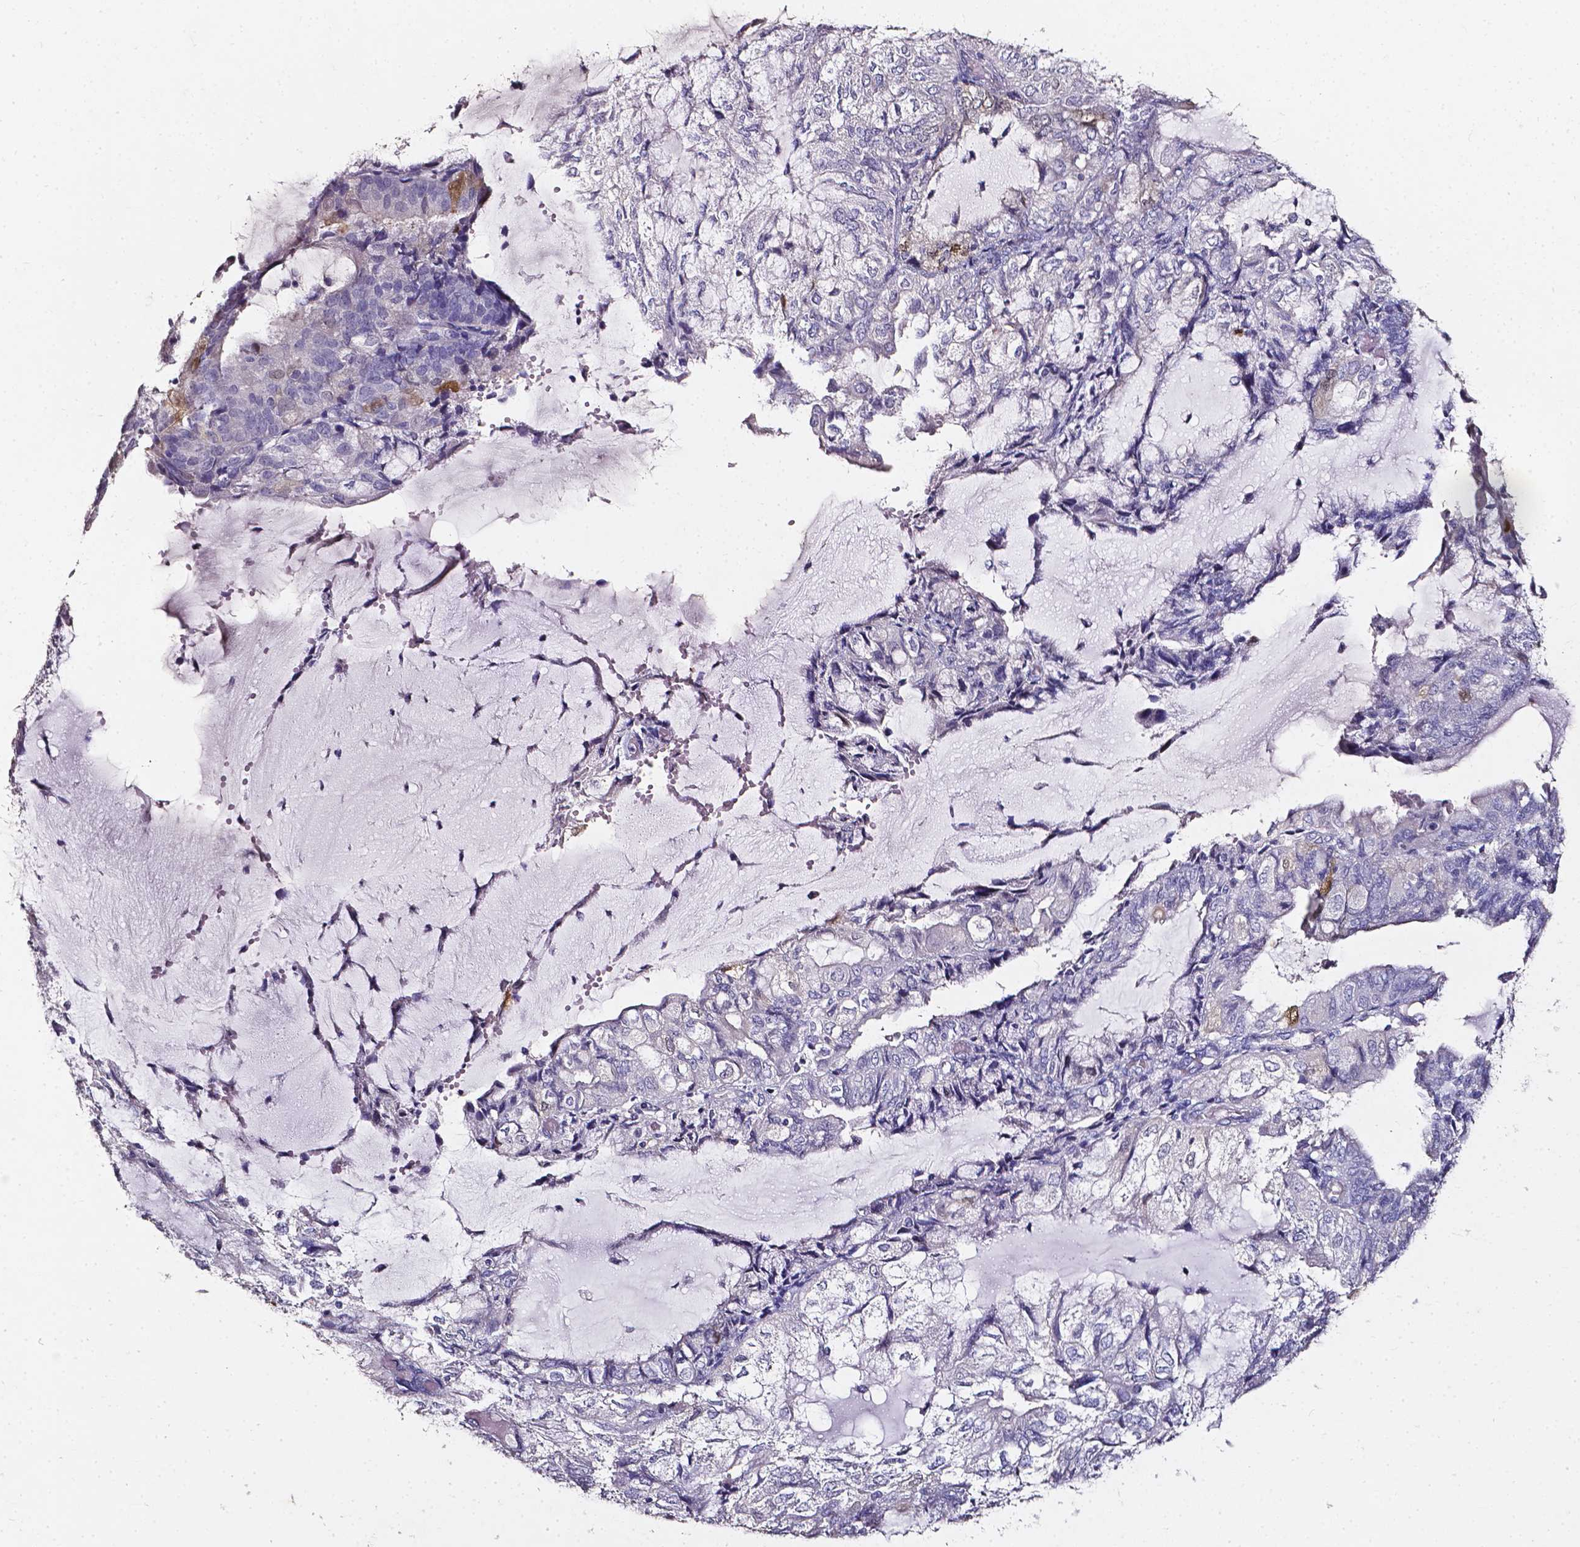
{"staining": {"intensity": "moderate", "quantity": "<25%", "location": "cytoplasmic/membranous"}, "tissue": "endometrial cancer", "cell_type": "Tumor cells", "image_type": "cancer", "snomed": [{"axis": "morphology", "description": "Adenocarcinoma, NOS"}, {"axis": "topography", "description": "Endometrium"}], "caption": "The photomicrograph demonstrates staining of endometrial cancer, revealing moderate cytoplasmic/membranous protein expression (brown color) within tumor cells.", "gene": "AKR1B10", "patient": {"sex": "female", "age": 81}}